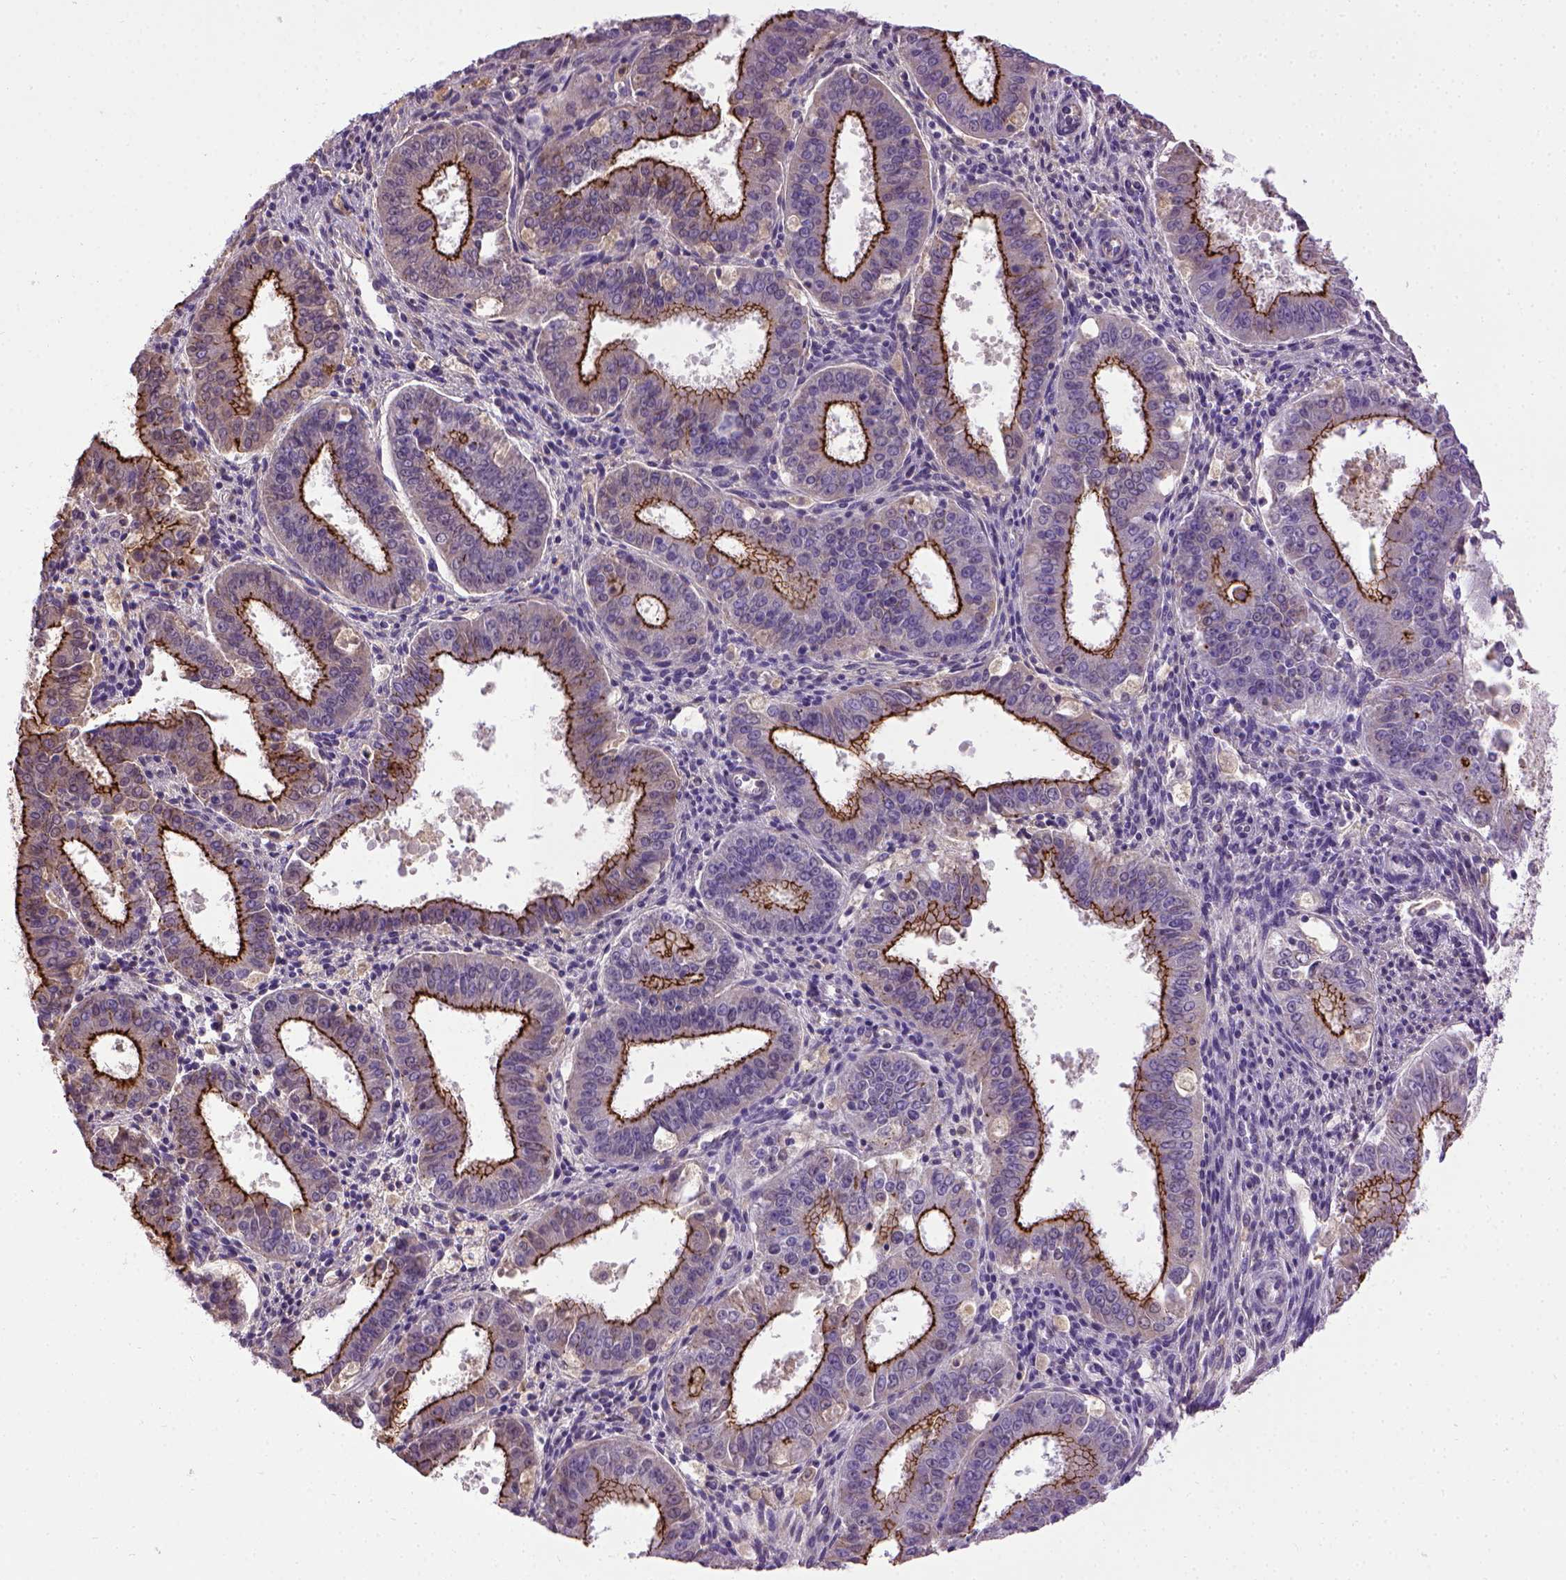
{"staining": {"intensity": "strong", "quantity": ">75%", "location": "cytoplasmic/membranous"}, "tissue": "ovarian cancer", "cell_type": "Tumor cells", "image_type": "cancer", "snomed": [{"axis": "morphology", "description": "Carcinoma, endometroid"}, {"axis": "topography", "description": "Ovary"}], "caption": "Tumor cells exhibit high levels of strong cytoplasmic/membranous positivity in about >75% of cells in endometroid carcinoma (ovarian).", "gene": "CDH1", "patient": {"sex": "female", "age": 42}}